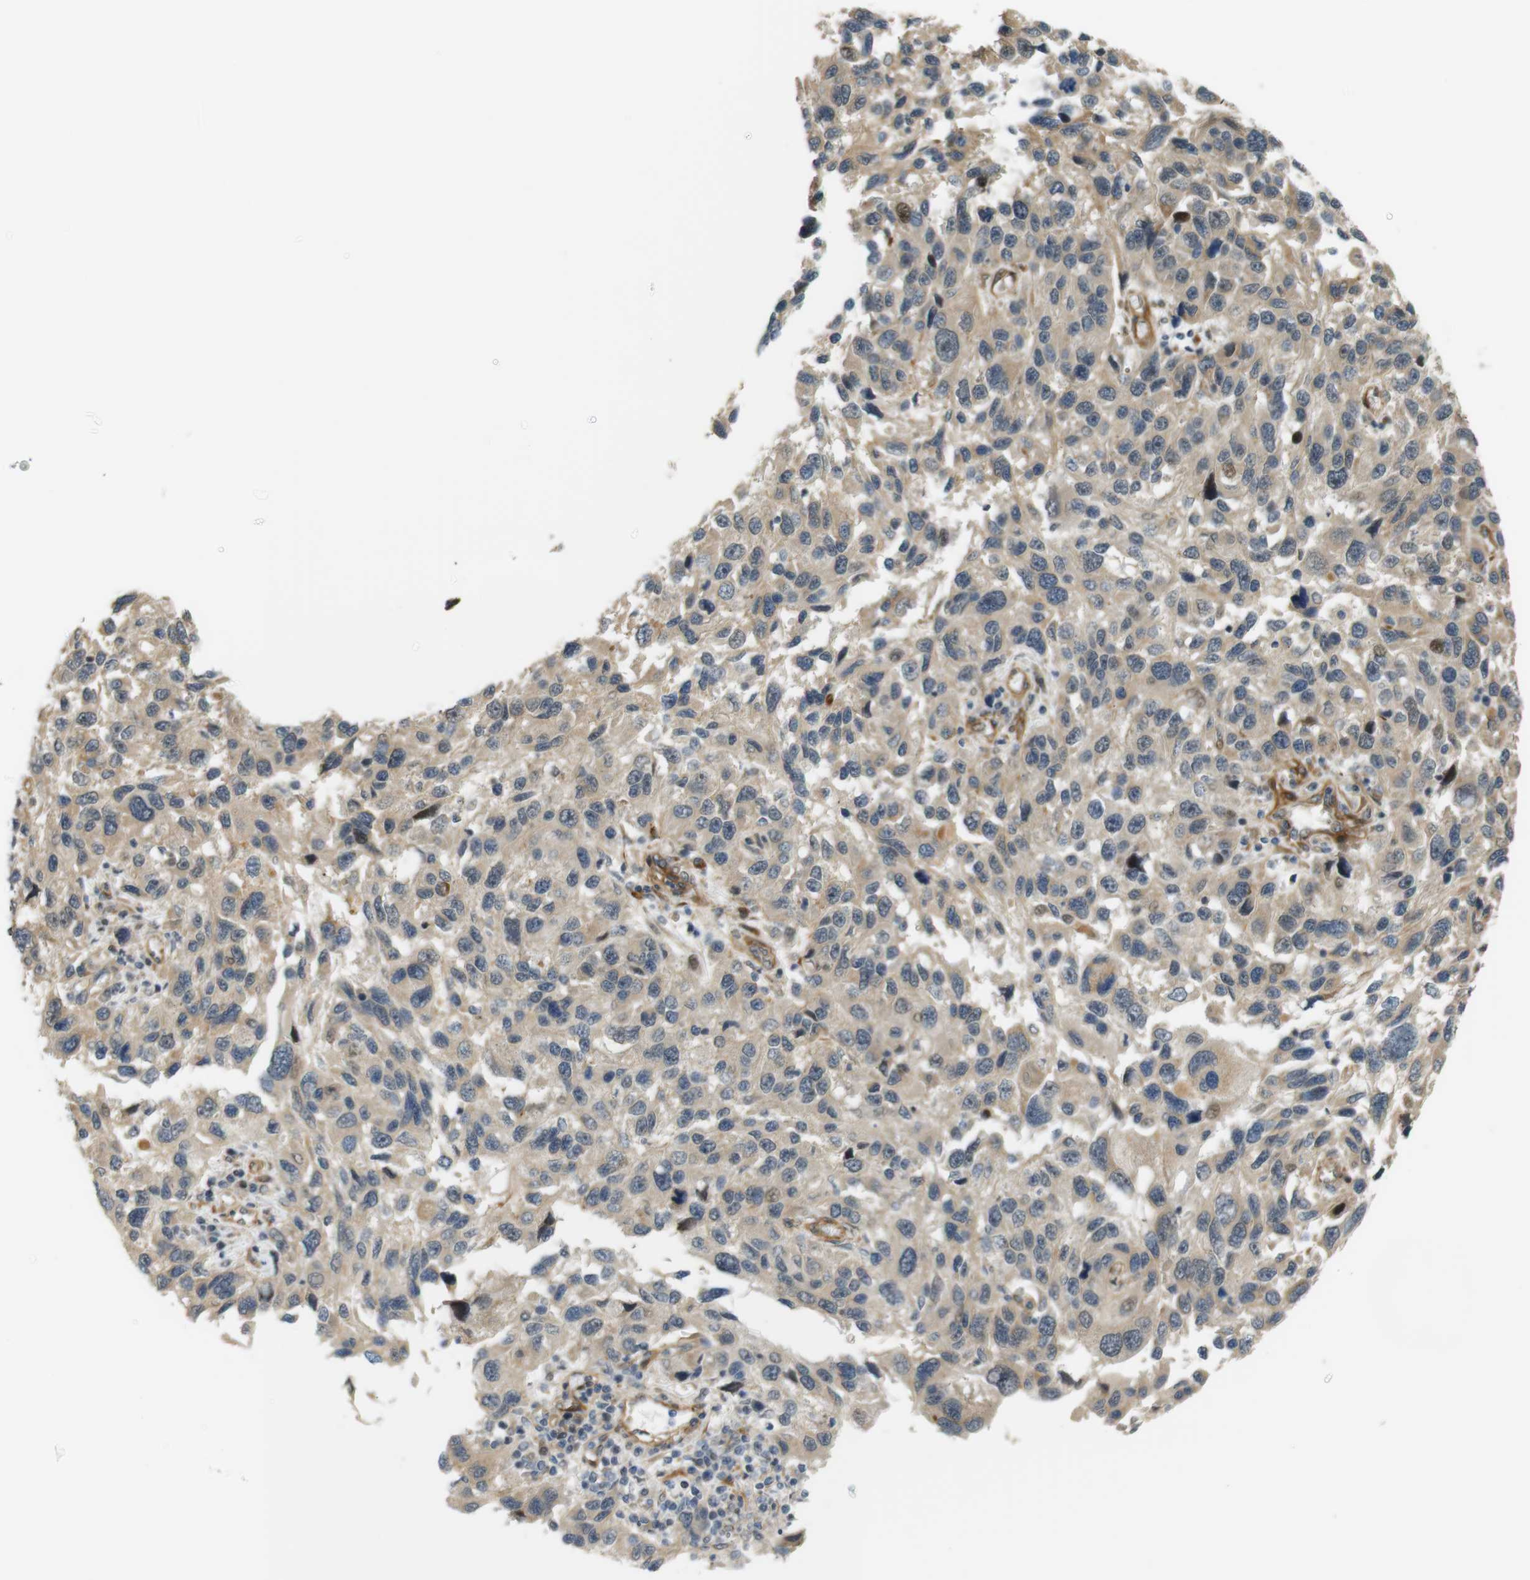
{"staining": {"intensity": "weak", "quantity": ">75%", "location": "cytoplasmic/membranous"}, "tissue": "melanoma", "cell_type": "Tumor cells", "image_type": "cancer", "snomed": [{"axis": "morphology", "description": "Malignant melanoma, NOS"}, {"axis": "topography", "description": "Skin"}], "caption": "Malignant melanoma stained with a brown dye reveals weak cytoplasmic/membranous positive positivity in about >75% of tumor cells.", "gene": "TSPAN9", "patient": {"sex": "male", "age": 53}}